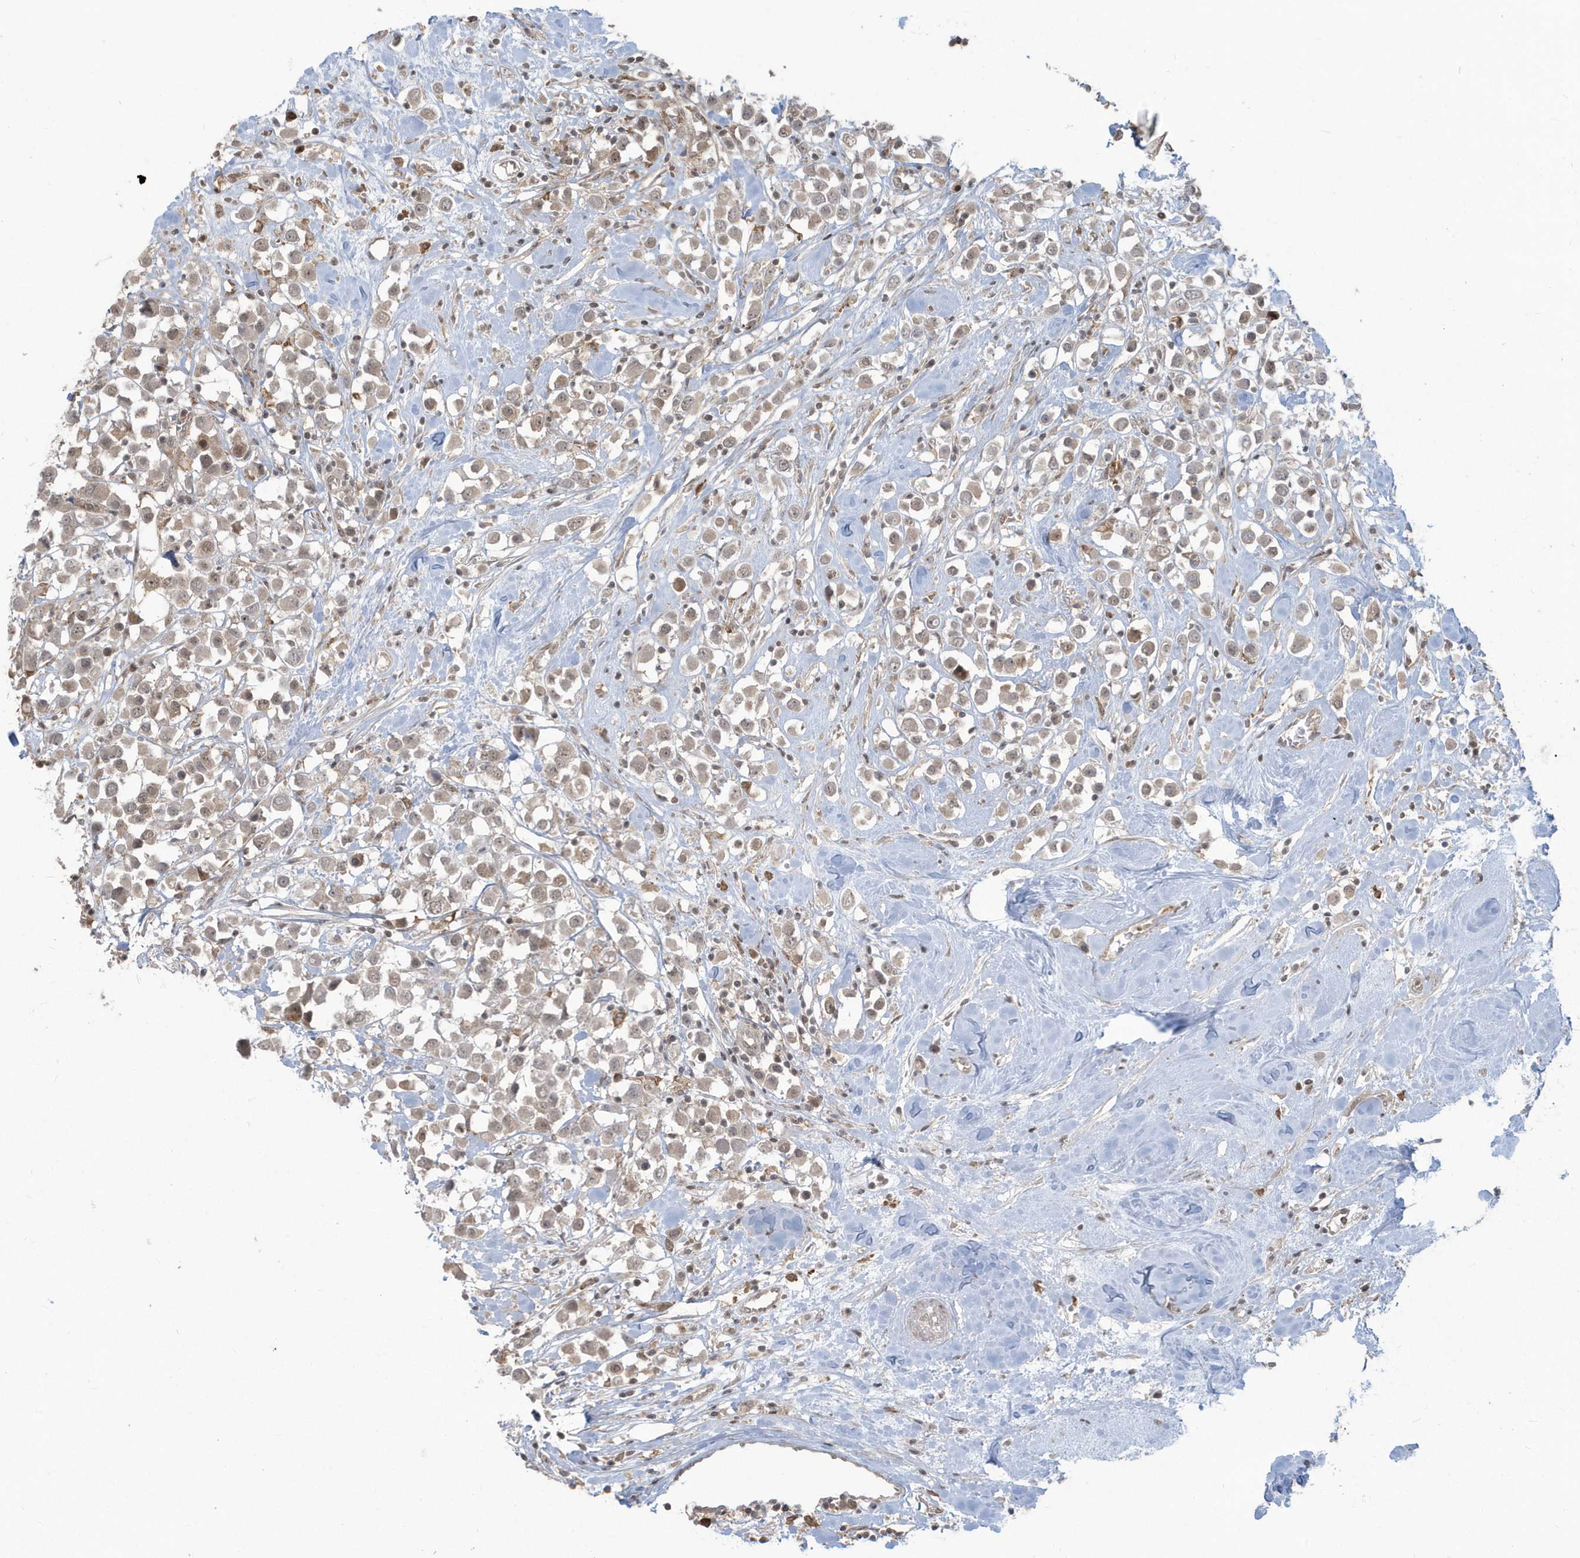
{"staining": {"intensity": "weak", "quantity": ">75%", "location": "cytoplasmic/membranous,nuclear"}, "tissue": "breast cancer", "cell_type": "Tumor cells", "image_type": "cancer", "snomed": [{"axis": "morphology", "description": "Duct carcinoma"}, {"axis": "topography", "description": "Breast"}], "caption": "Immunohistochemistry (IHC) histopathology image of invasive ductal carcinoma (breast) stained for a protein (brown), which reveals low levels of weak cytoplasmic/membranous and nuclear expression in approximately >75% of tumor cells.", "gene": "C1orf52", "patient": {"sex": "female", "age": 61}}